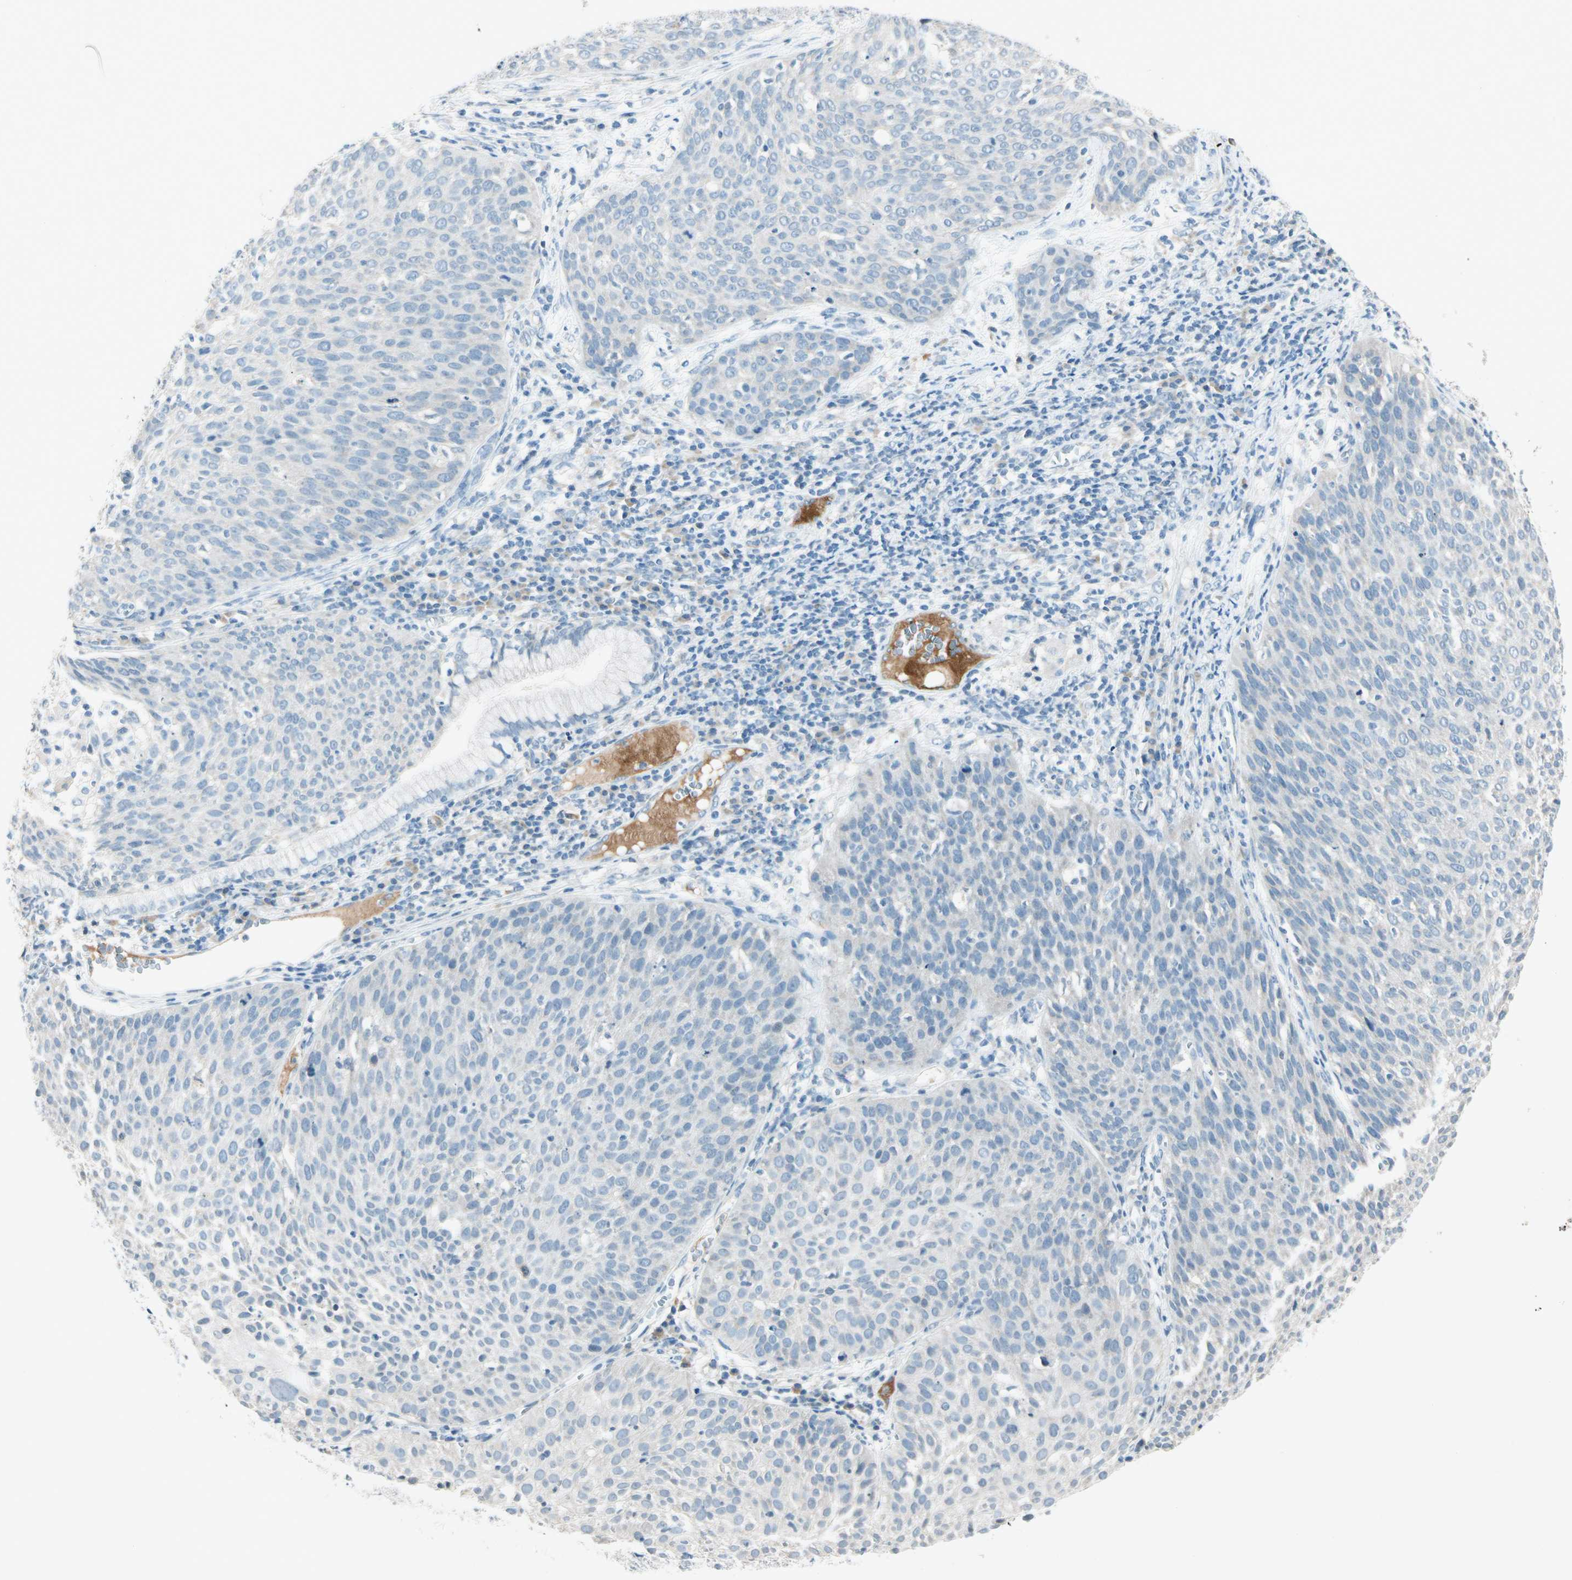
{"staining": {"intensity": "negative", "quantity": "none", "location": "none"}, "tissue": "cervical cancer", "cell_type": "Tumor cells", "image_type": "cancer", "snomed": [{"axis": "morphology", "description": "Squamous cell carcinoma, NOS"}, {"axis": "topography", "description": "Cervix"}], "caption": "Cervical squamous cell carcinoma was stained to show a protein in brown. There is no significant positivity in tumor cells.", "gene": "SERPIND1", "patient": {"sex": "female", "age": 38}}